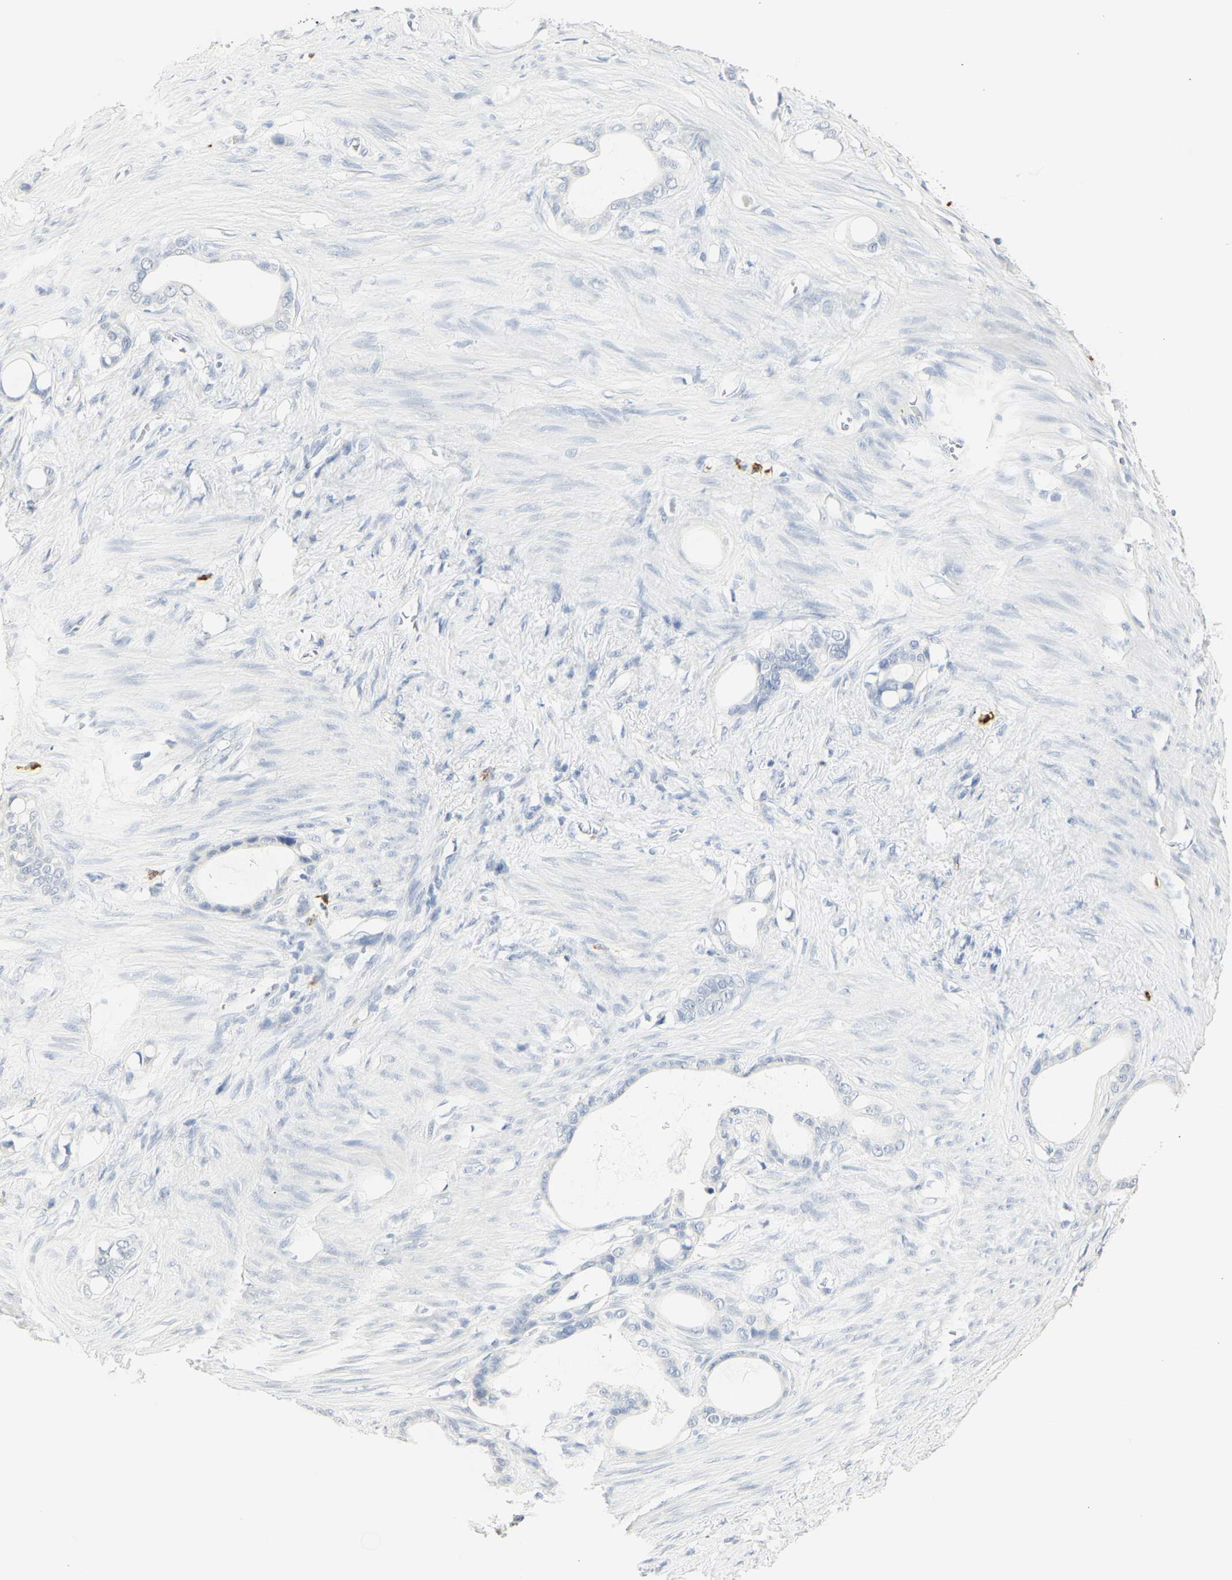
{"staining": {"intensity": "negative", "quantity": "none", "location": "none"}, "tissue": "stomach cancer", "cell_type": "Tumor cells", "image_type": "cancer", "snomed": [{"axis": "morphology", "description": "Adenocarcinoma, NOS"}, {"axis": "topography", "description": "Stomach"}], "caption": "This is an immunohistochemistry (IHC) photomicrograph of human stomach cancer (adenocarcinoma). There is no expression in tumor cells.", "gene": "MPO", "patient": {"sex": "female", "age": 75}}